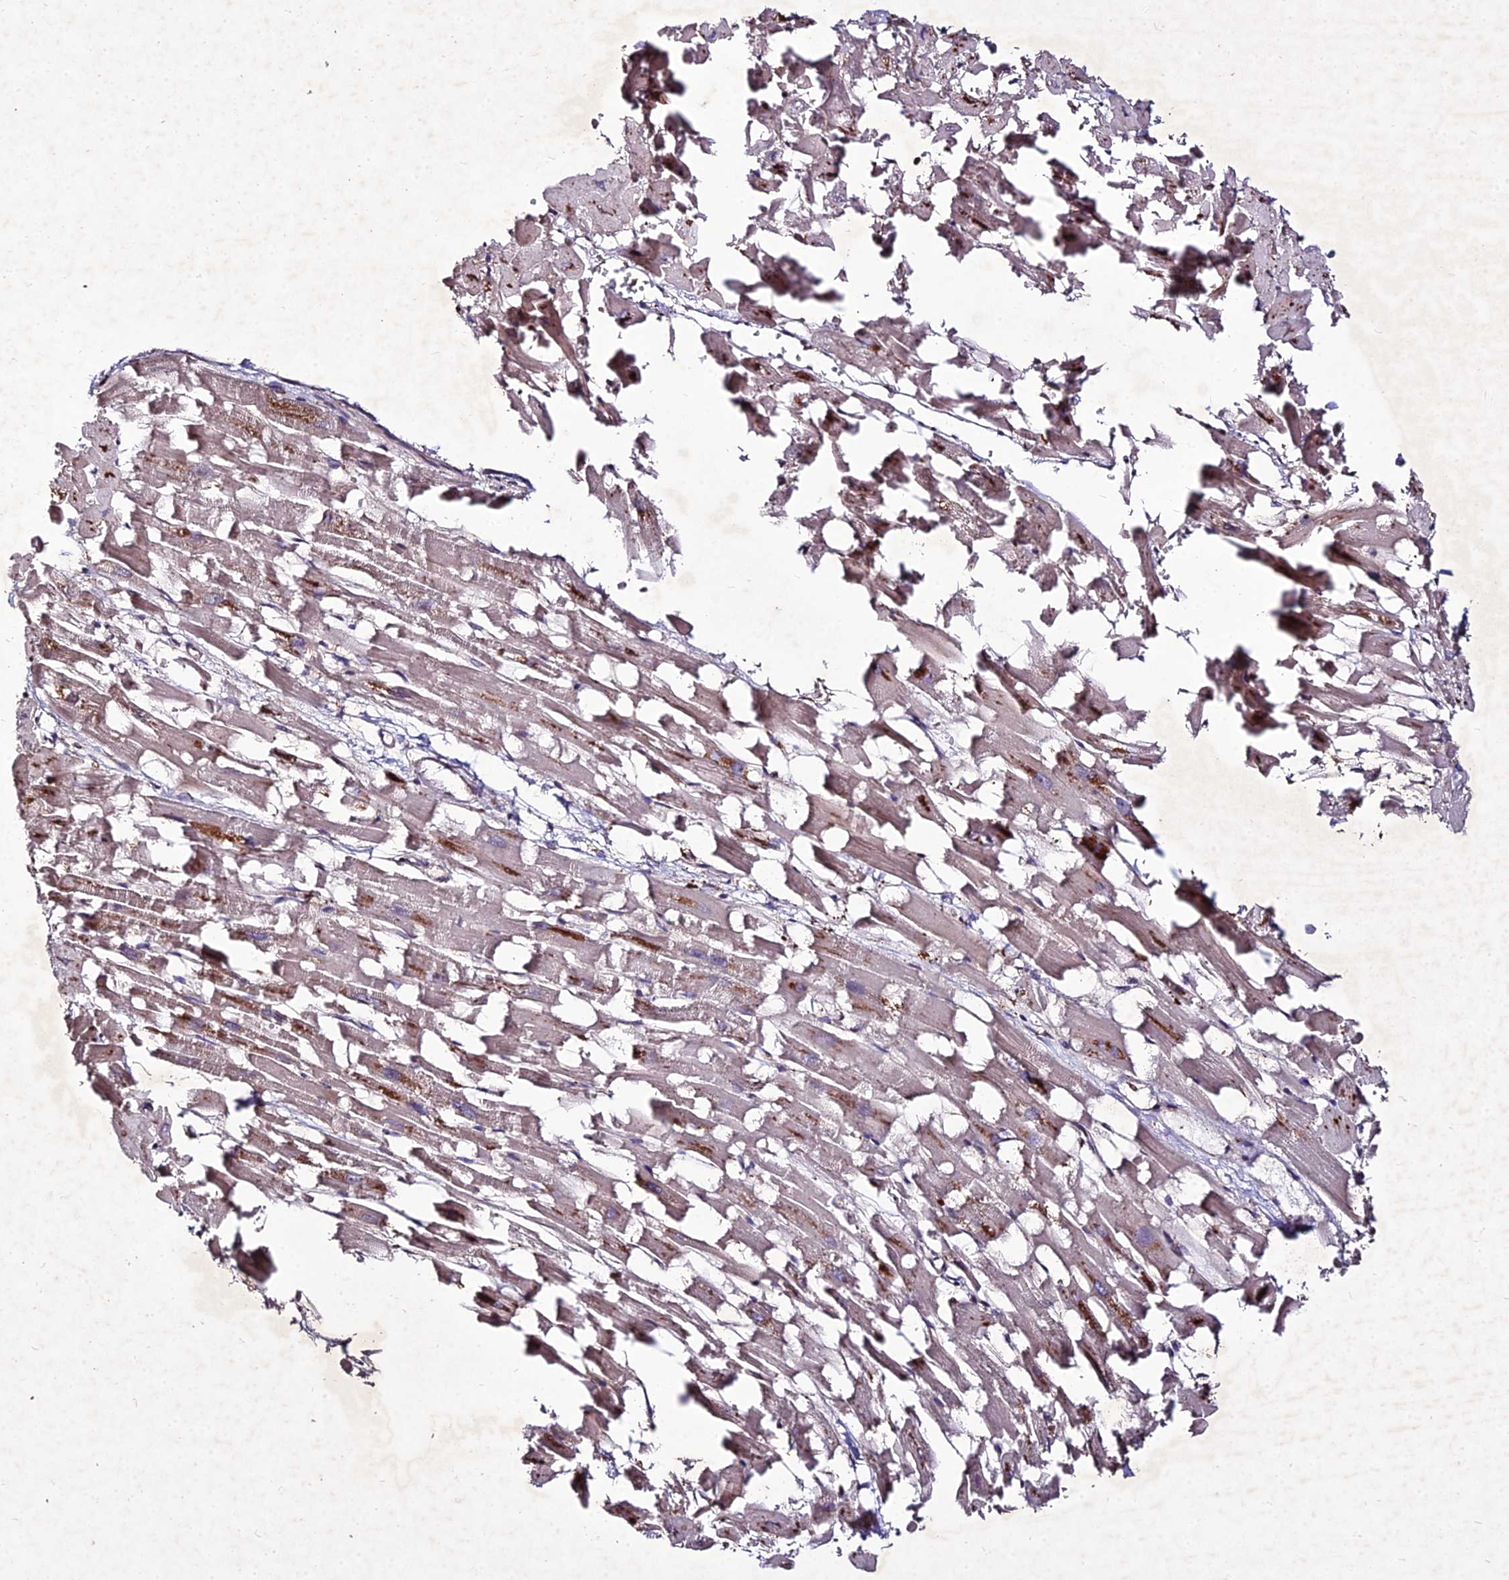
{"staining": {"intensity": "moderate", "quantity": "<25%", "location": "cytoplasmic/membranous"}, "tissue": "heart muscle", "cell_type": "Cardiomyocytes", "image_type": "normal", "snomed": [{"axis": "morphology", "description": "Normal tissue, NOS"}, {"axis": "topography", "description": "Heart"}], "caption": "Protein staining of benign heart muscle shows moderate cytoplasmic/membranous expression in approximately <25% of cardiomyocytes. Using DAB (3,3'-diaminobenzidine) (brown) and hematoxylin (blue) stains, captured at high magnification using brightfield microscopy.", "gene": "ZNF766", "patient": {"sex": "female", "age": 64}}